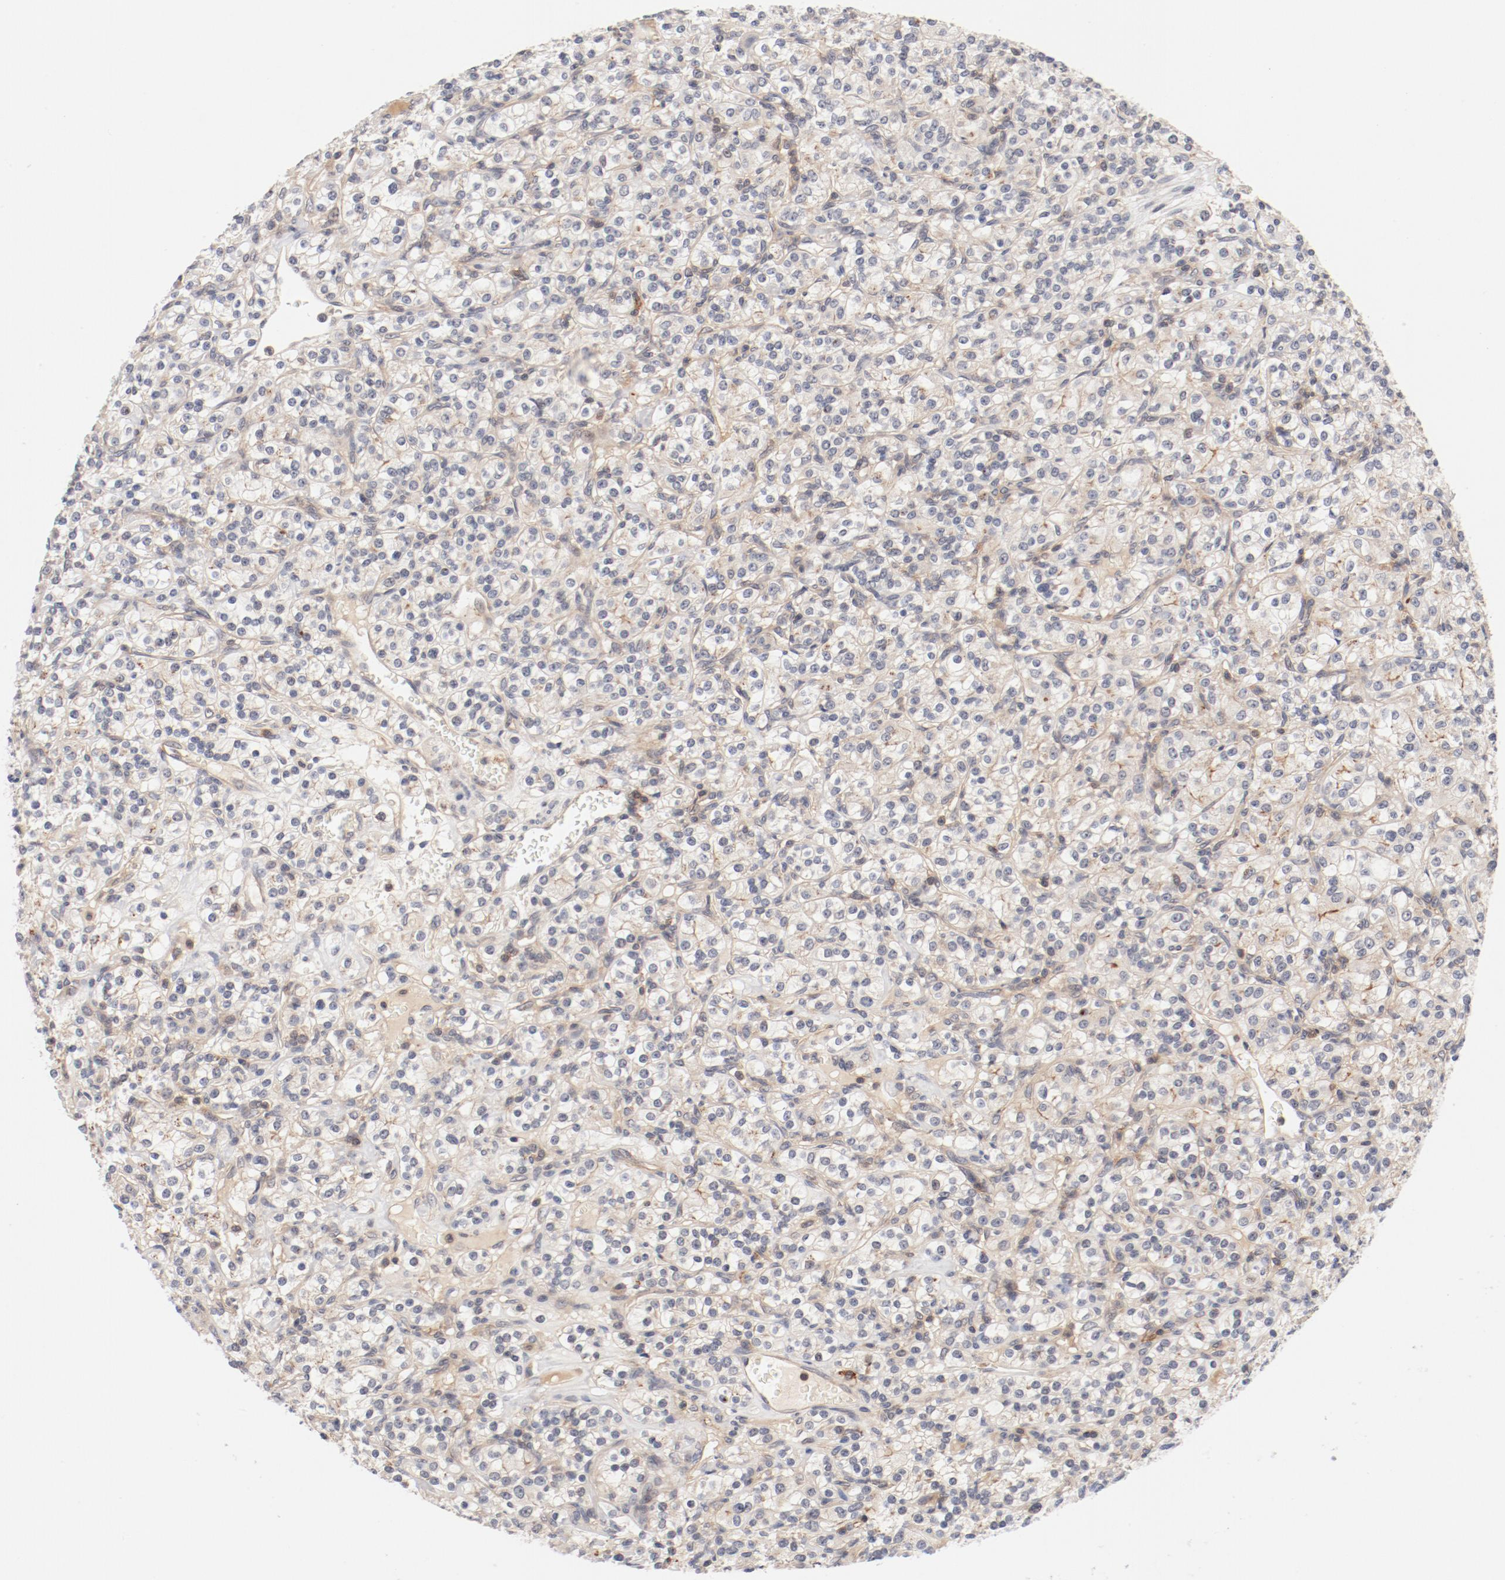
{"staining": {"intensity": "negative", "quantity": "none", "location": "none"}, "tissue": "renal cancer", "cell_type": "Tumor cells", "image_type": "cancer", "snomed": [{"axis": "morphology", "description": "Adenocarcinoma, NOS"}, {"axis": "topography", "description": "Kidney"}], "caption": "Protein analysis of adenocarcinoma (renal) reveals no significant staining in tumor cells.", "gene": "ZNF267", "patient": {"sex": "male", "age": 77}}